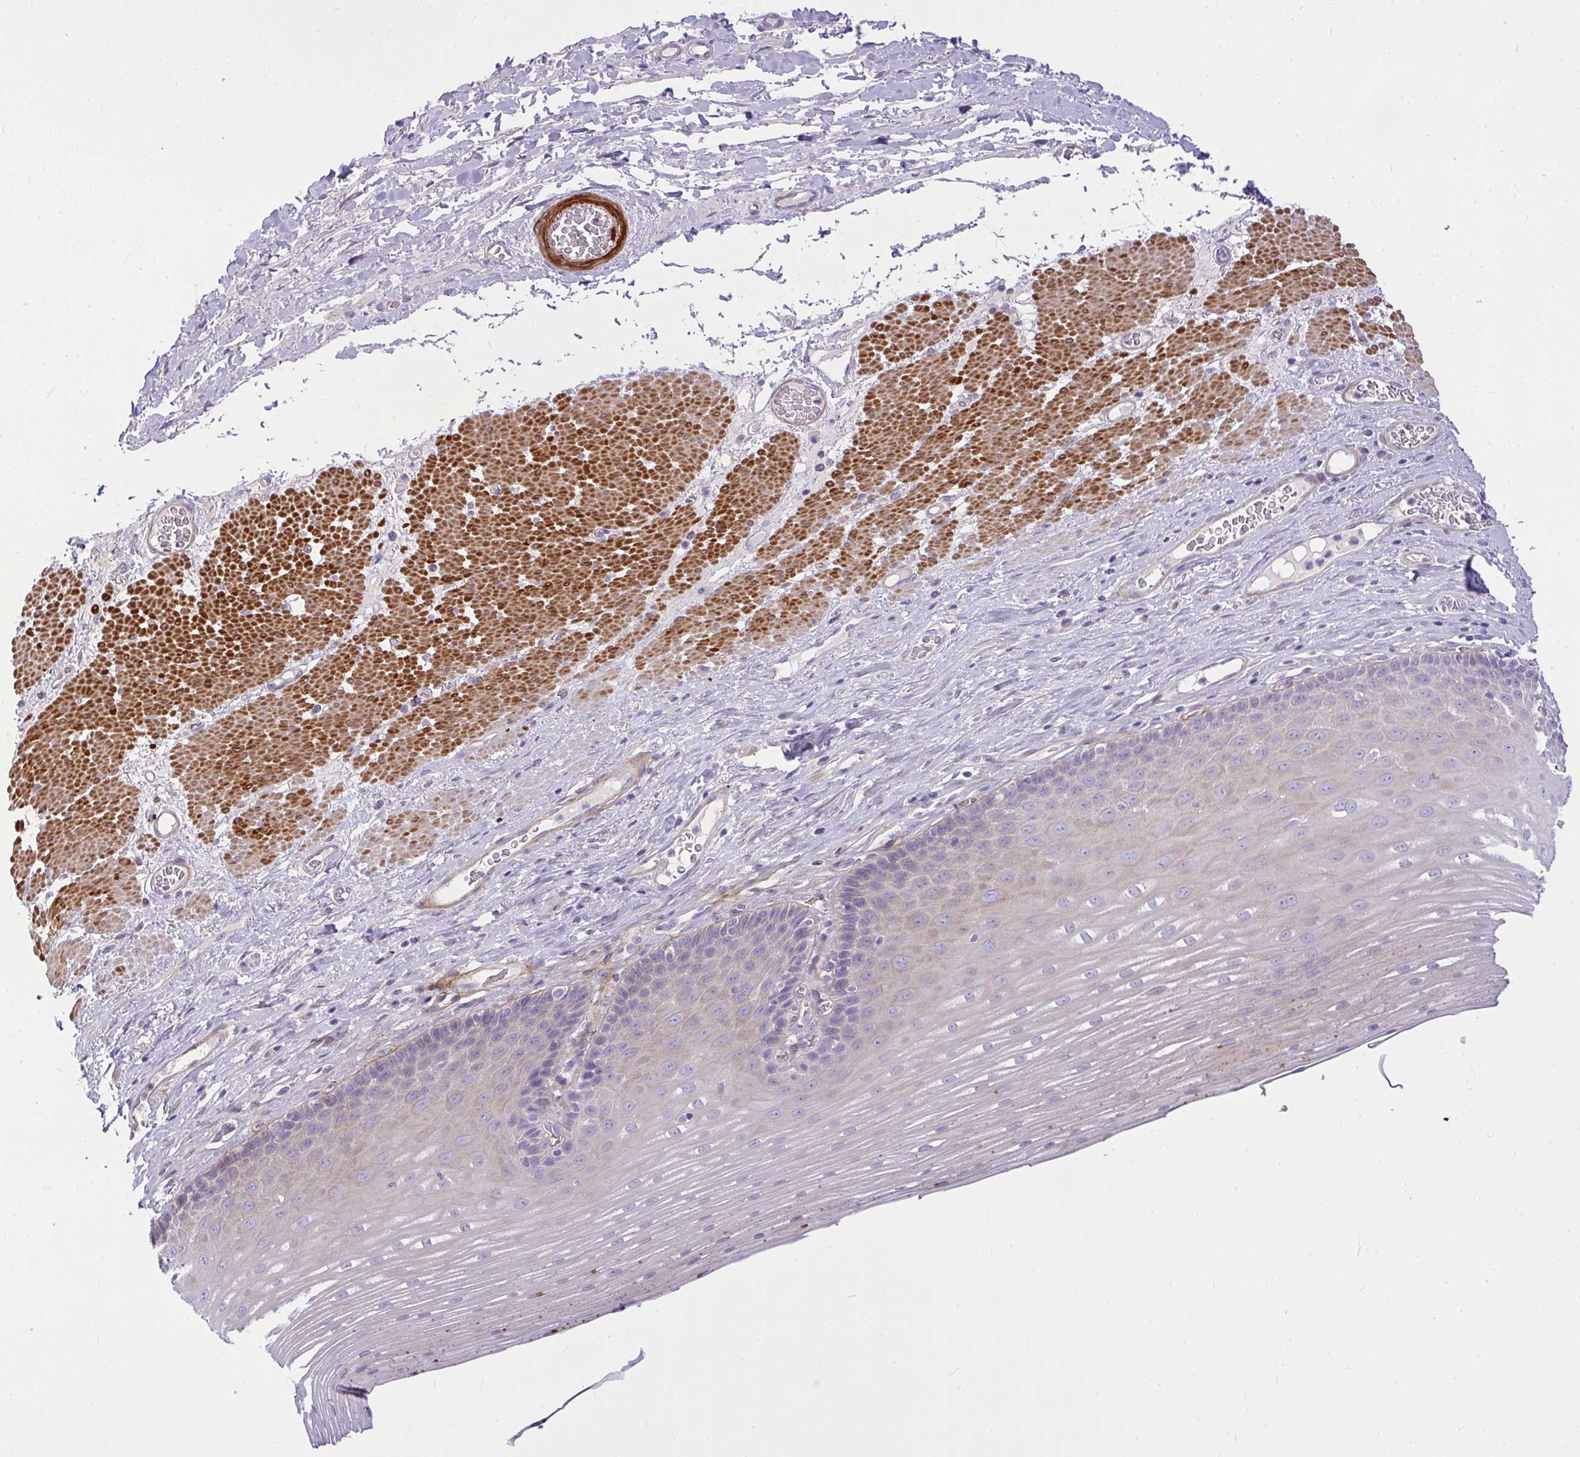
{"staining": {"intensity": "weak", "quantity": "<25%", "location": "cytoplasmic/membranous"}, "tissue": "esophagus", "cell_type": "Squamous epithelial cells", "image_type": "normal", "snomed": [{"axis": "morphology", "description": "Normal tissue, NOS"}, {"axis": "topography", "description": "Esophagus"}], "caption": "The histopathology image exhibits no staining of squamous epithelial cells in normal esophagus. (DAB (3,3'-diaminobenzidine) immunohistochemistry (IHC), high magnification).", "gene": "MOCS1", "patient": {"sex": "male", "age": 62}}